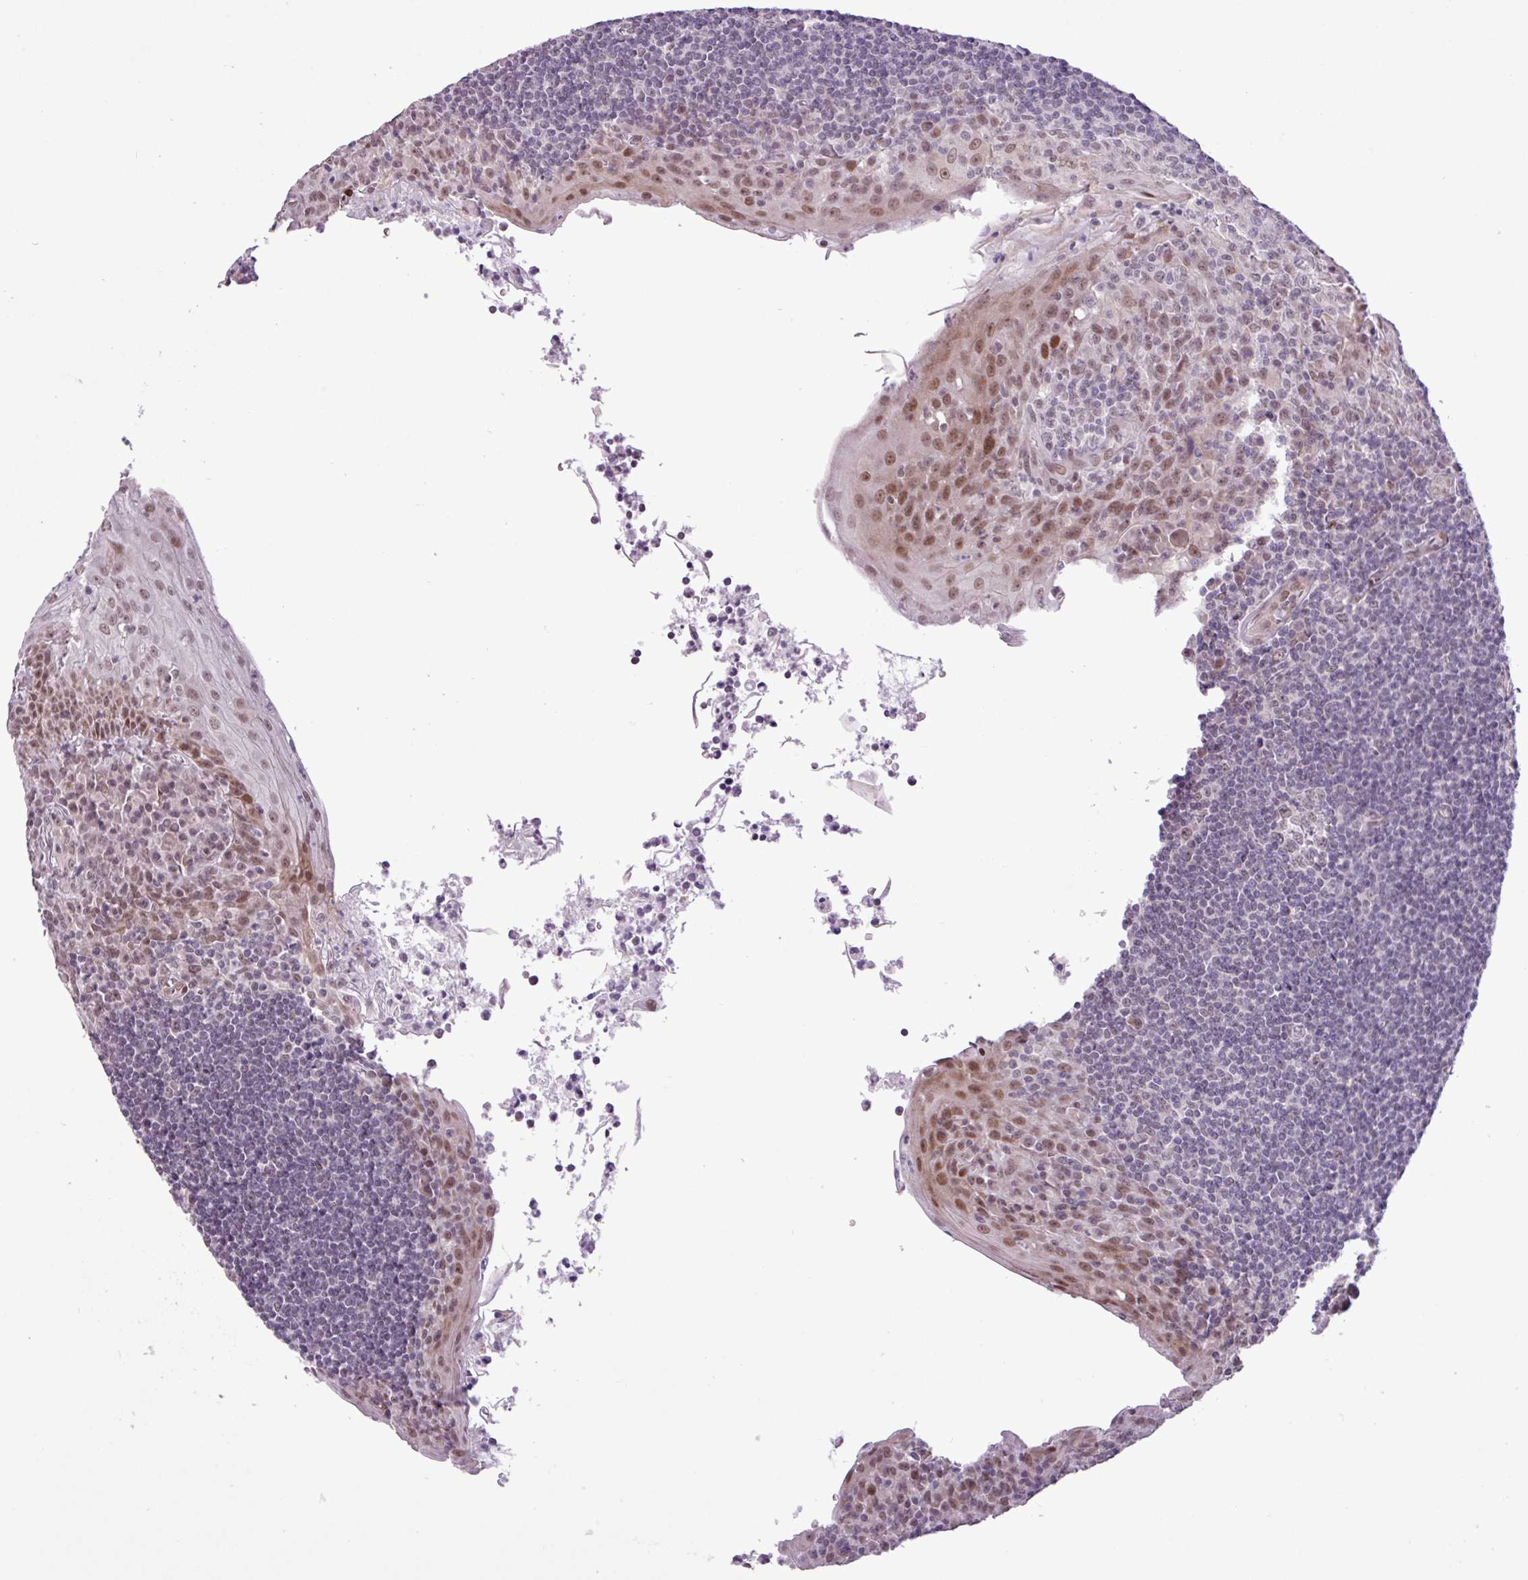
{"staining": {"intensity": "weak", "quantity": "<25%", "location": "nuclear"}, "tissue": "tonsil", "cell_type": "Germinal center cells", "image_type": "normal", "snomed": [{"axis": "morphology", "description": "Normal tissue, NOS"}, {"axis": "topography", "description": "Tonsil"}], "caption": "Image shows no protein expression in germinal center cells of benign tonsil. The staining is performed using DAB (3,3'-diaminobenzidine) brown chromogen with nuclei counter-stained in using hematoxylin.", "gene": "ZNF354A", "patient": {"sex": "male", "age": 27}}